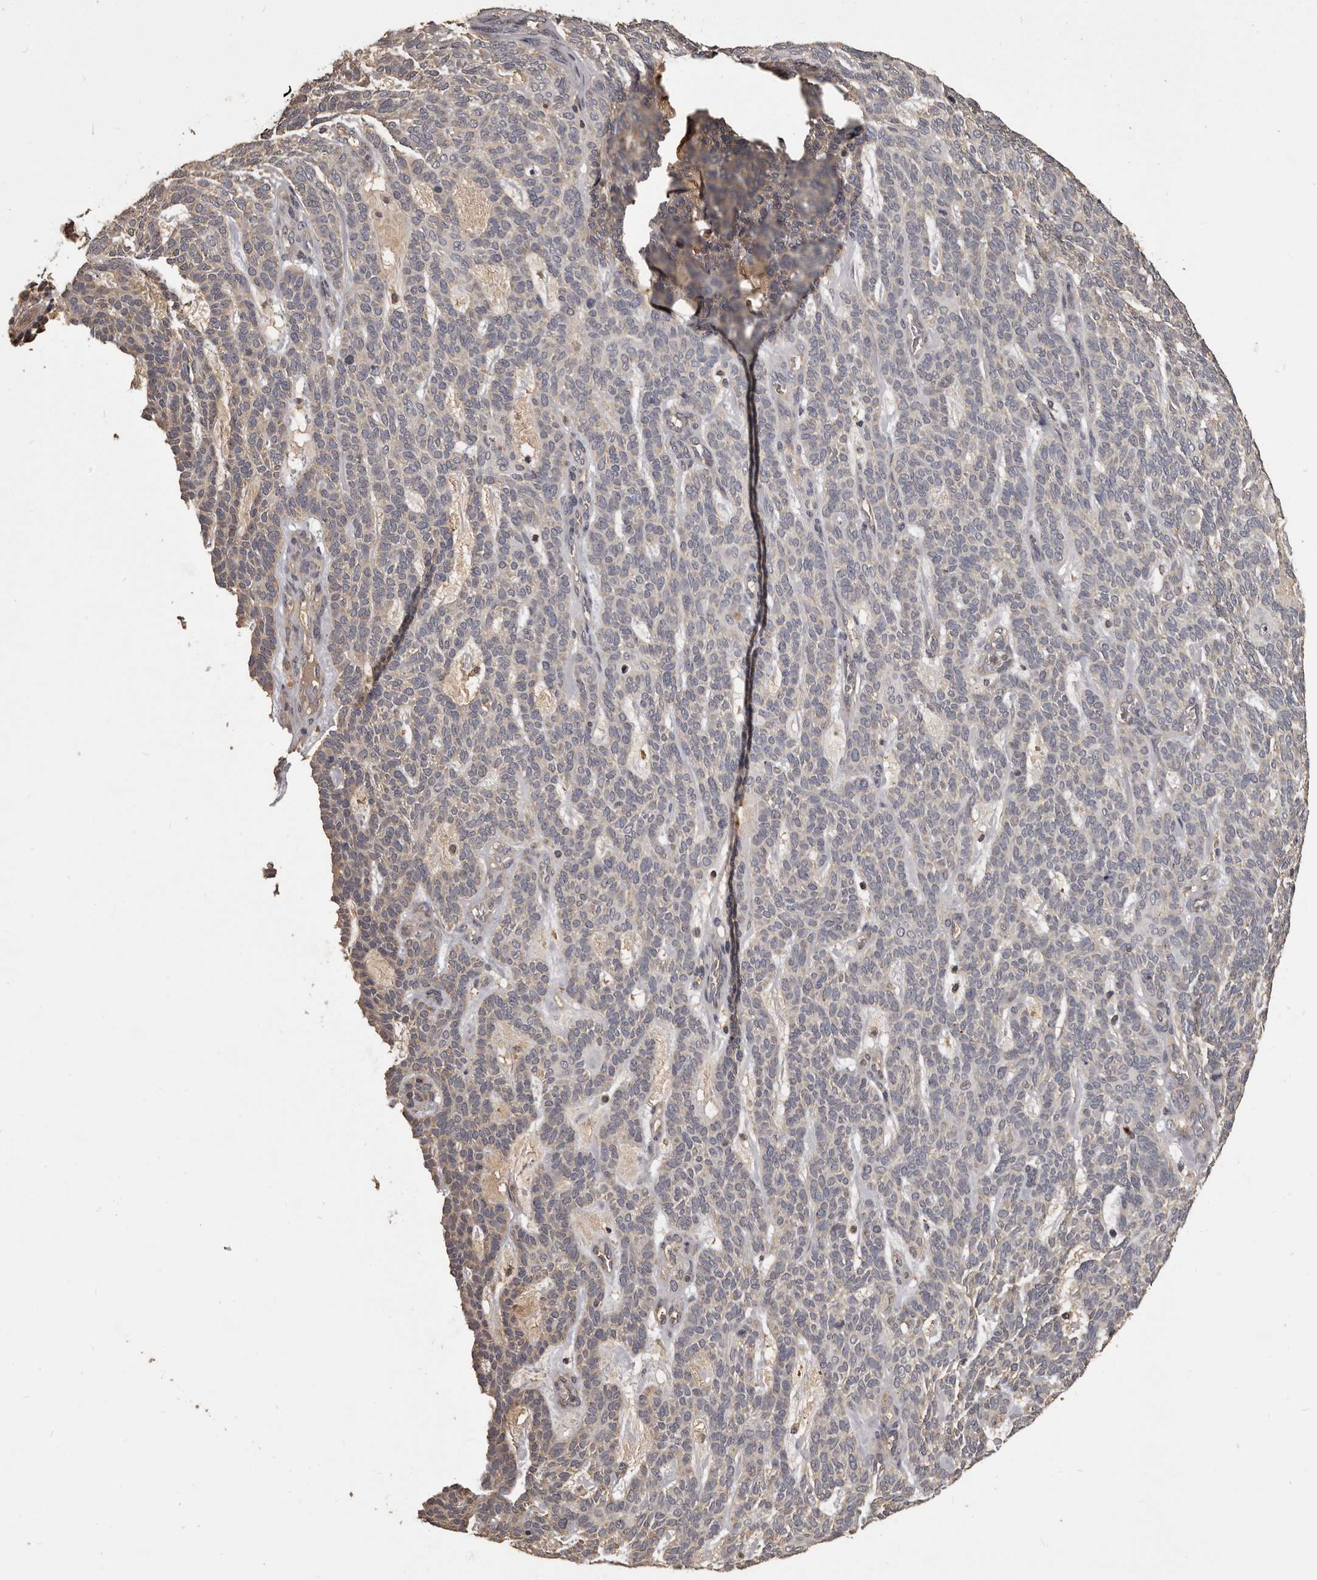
{"staining": {"intensity": "weak", "quantity": "<25%", "location": "cytoplasmic/membranous"}, "tissue": "skin cancer", "cell_type": "Tumor cells", "image_type": "cancer", "snomed": [{"axis": "morphology", "description": "Squamous cell carcinoma, NOS"}, {"axis": "topography", "description": "Skin"}], "caption": "Image shows no significant protein staining in tumor cells of skin squamous cell carcinoma. The staining is performed using DAB (3,3'-diaminobenzidine) brown chromogen with nuclei counter-stained in using hematoxylin.", "gene": "MGAT5", "patient": {"sex": "female", "age": 90}}